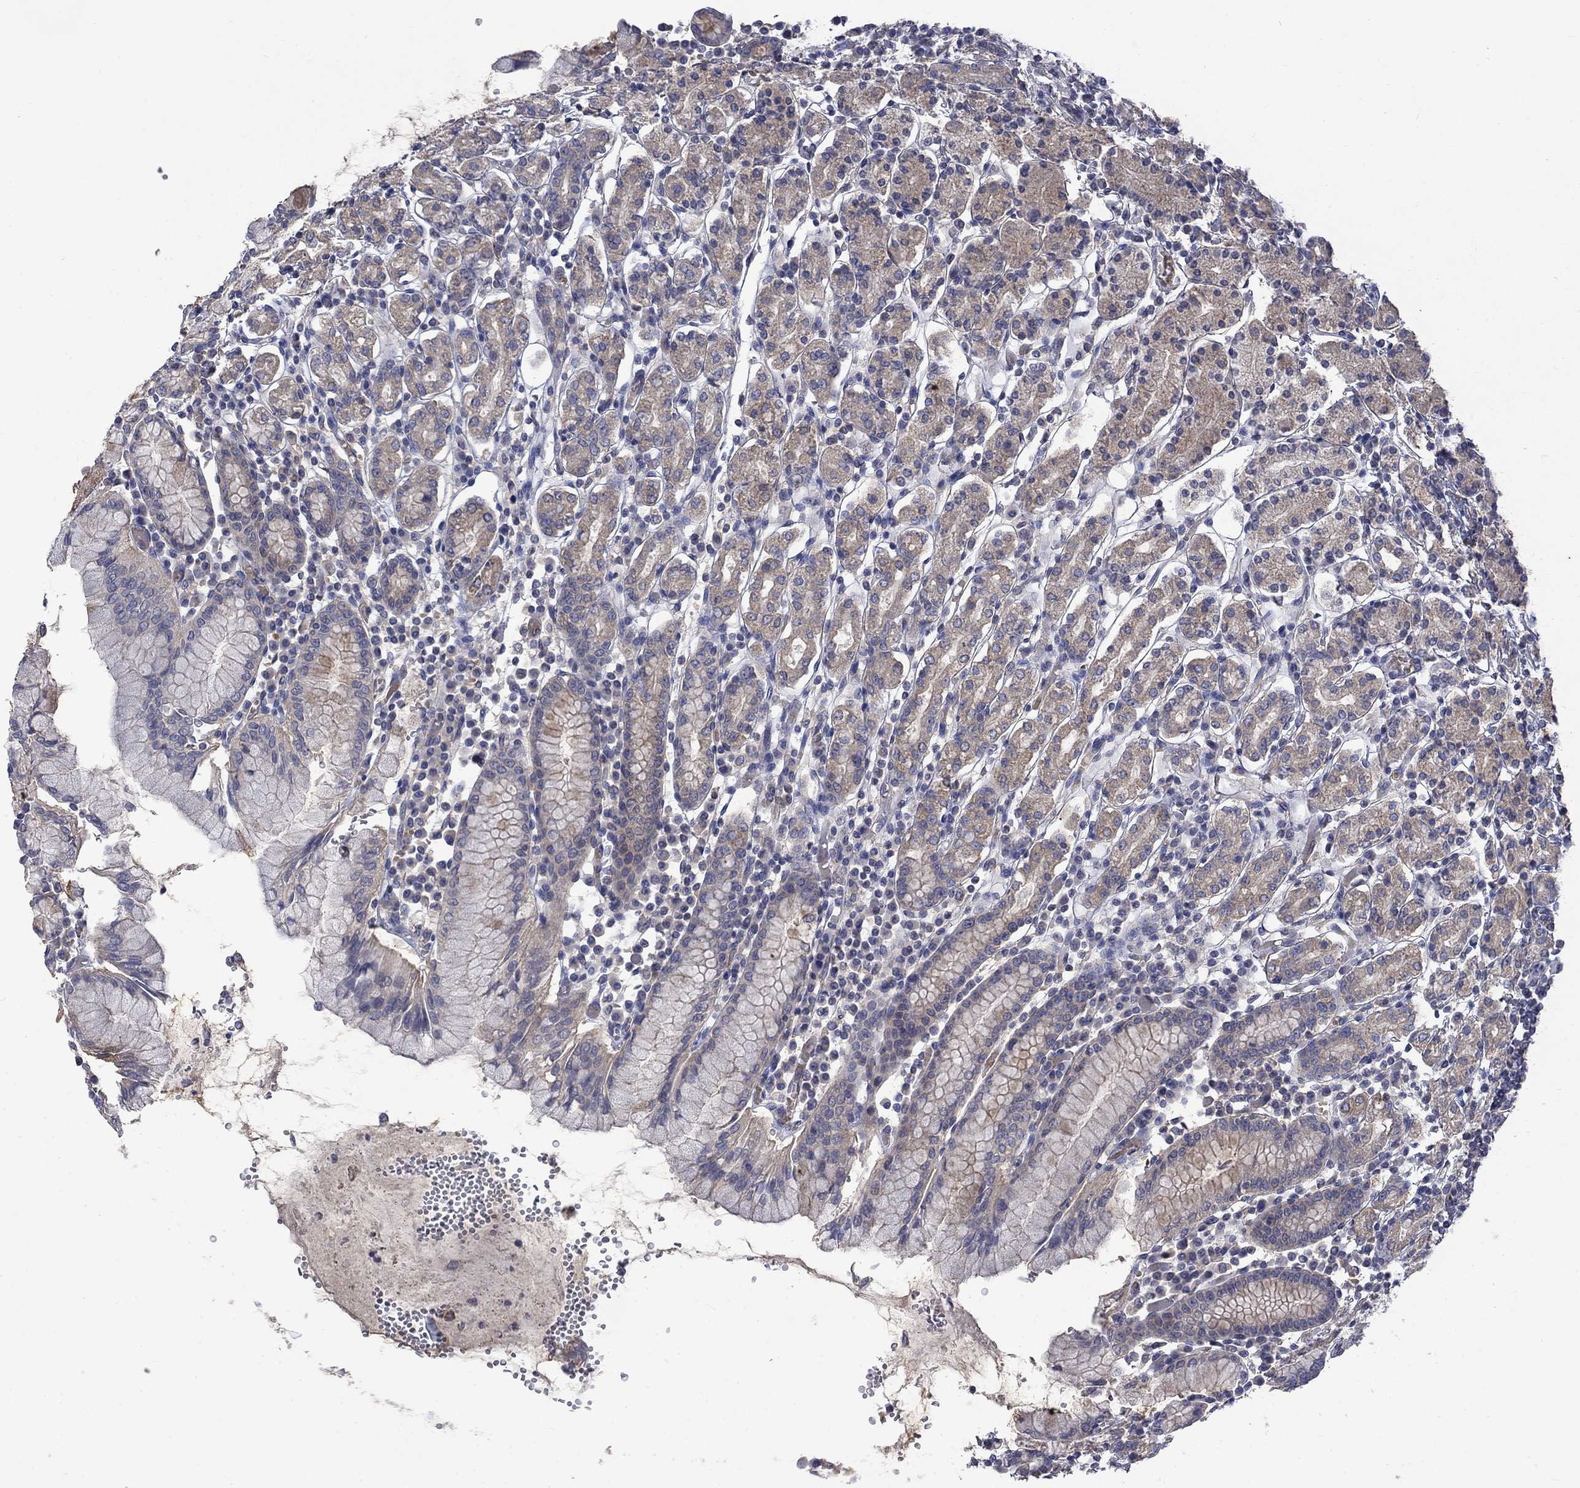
{"staining": {"intensity": "weak", "quantity": "25%-75%", "location": "cytoplasmic/membranous"}, "tissue": "stomach", "cell_type": "Glandular cells", "image_type": "normal", "snomed": [{"axis": "morphology", "description": "Normal tissue, NOS"}, {"axis": "topography", "description": "Stomach, upper"}, {"axis": "topography", "description": "Stomach"}], "caption": "Immunohistochemistry (IHC) staining of normal stomach, which reveals low levels of weak cytoplasmic/membranous staining in about 25%-75% of glandular cells indicating weak cytoplasmic/membranous protein staining. The staining was performed using DAB (brown) for protein detection and nuclei were counterstained in hematoxylin (blue).", "gene": "HSPA12A", "patient": {"sex": "male", "age": 62}}